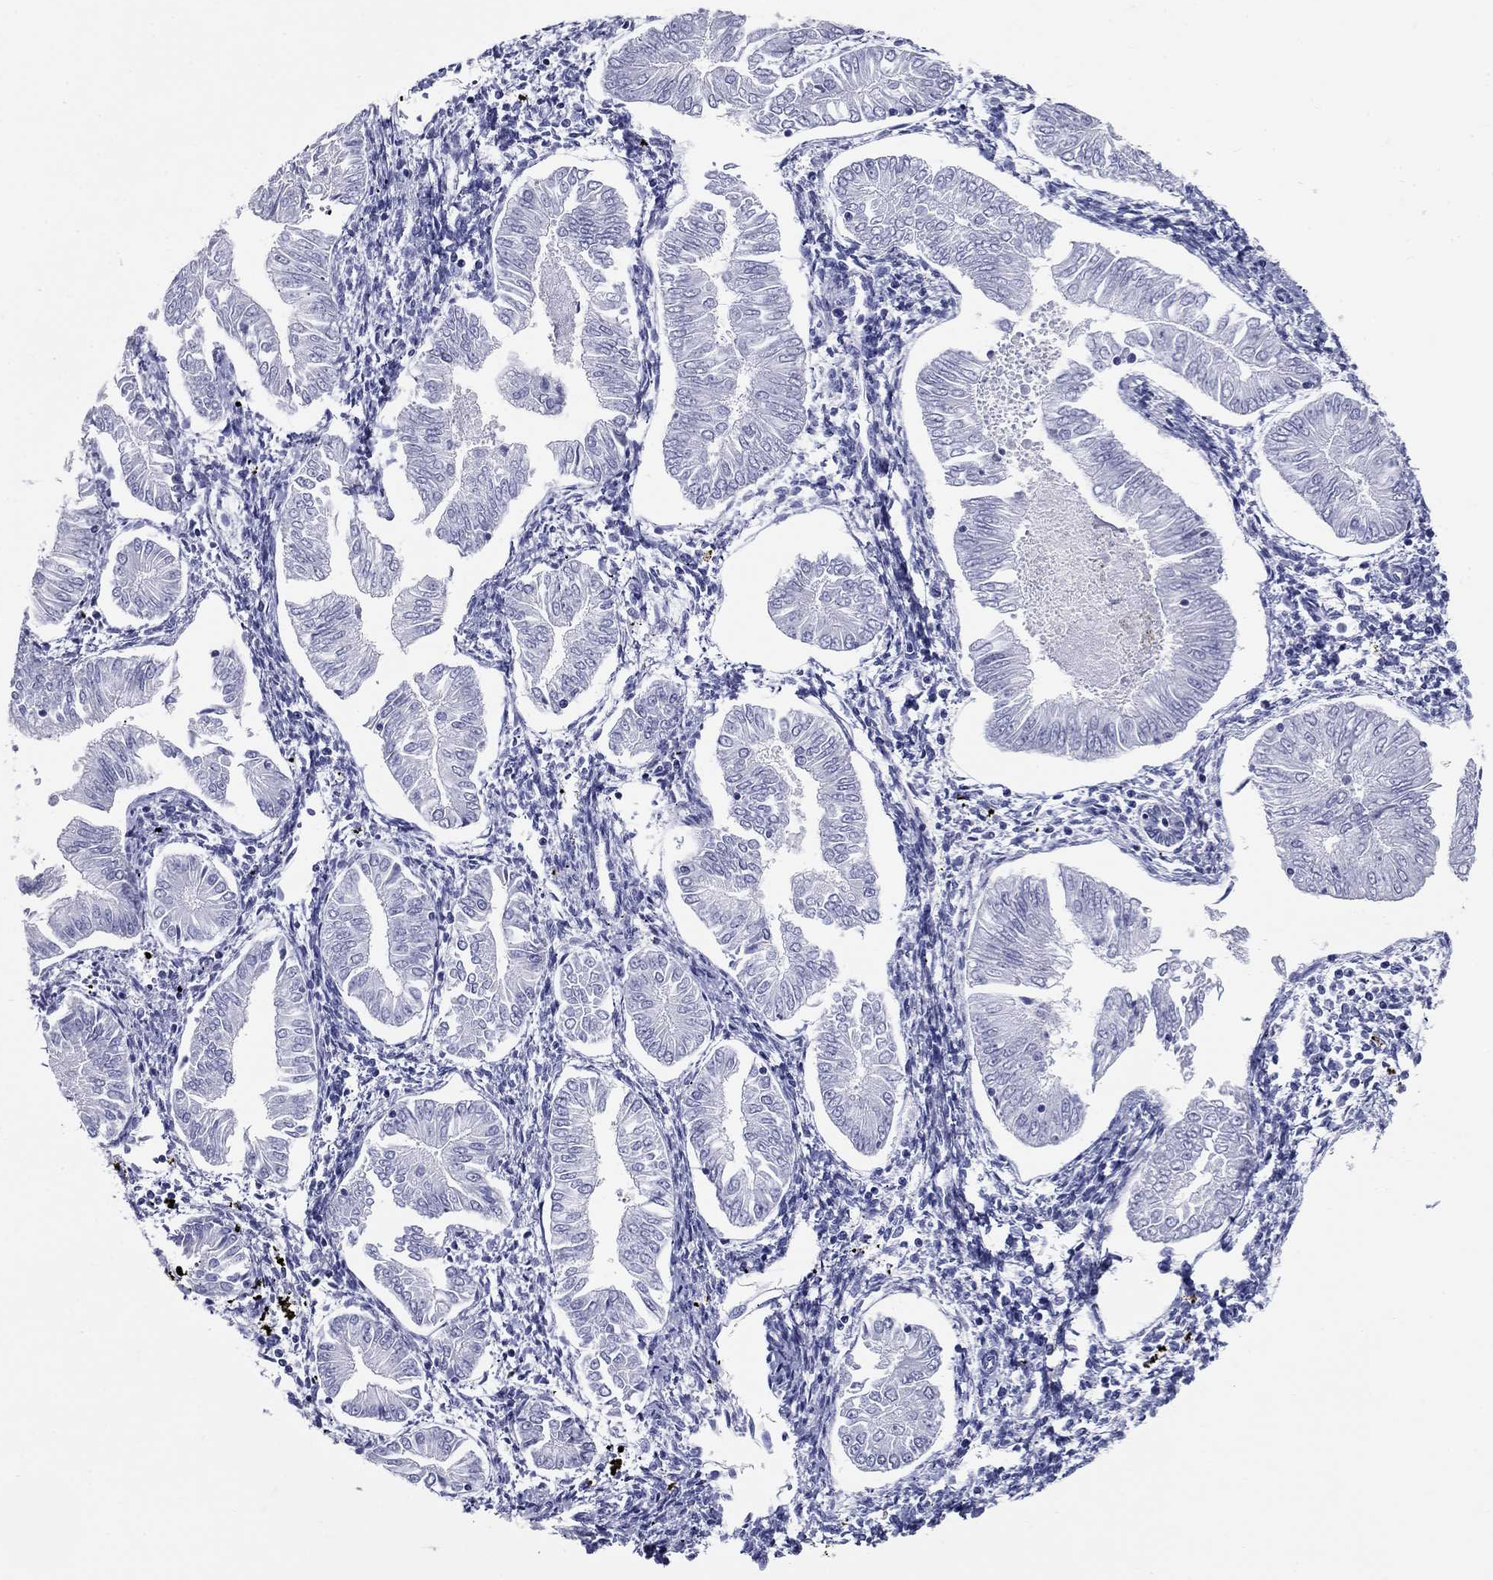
{"staining": {"intensity": "negative", "quantity": "none", "location": "none"}, "tissue": "endometrial cancer", "cell_type": "Tumor cells", "image_type": "cancer", "snomed": [{"axis": "morphology", "description": "Adenocarcinoma, NOS"}, {"axis": "topography", "description": "Endometrium"}], "caption": "This is a photomicrograph of immunohistochemistry staining of endometrial cancer (adenocarcinoma), which shows no staining in tumor cells. (IHC, brightfield microscopy, high magnification).", "gene": "UPB1", "patient": {"sex": "female", "age": 53}}